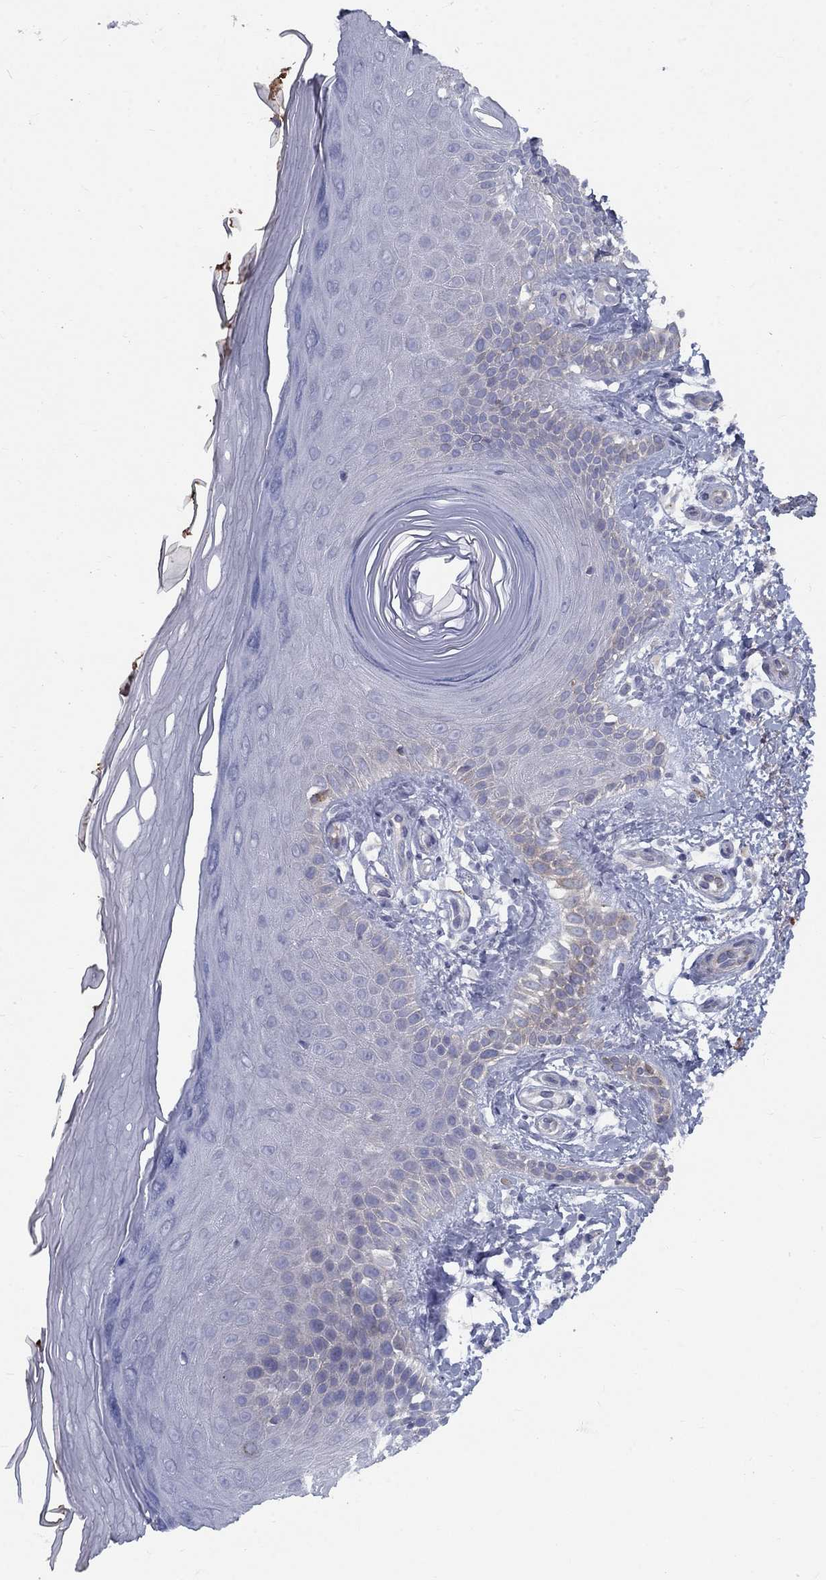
{"staining": {"intensity": "negative", "quantity": "none", "location": "none"}, "tissue": "skin", "cell_type": "Fibroblasts", "image_type": "normal", "snomed": [{"axis": "morphology", "description": "Normal tissue, NOS"}, {"axis": "morphology", "description": "Inflammation, NOS"}, {"axis": "morphology", "description": "Fibrosis, NOS"}, {"axis": "topography", "description": "Skin"}], "caption": "Immunohistochemistry of normal skin displays no staining in fibroblasts.", "gene": "EPDR1", "patient": {"sex": "male", "age": 71}}